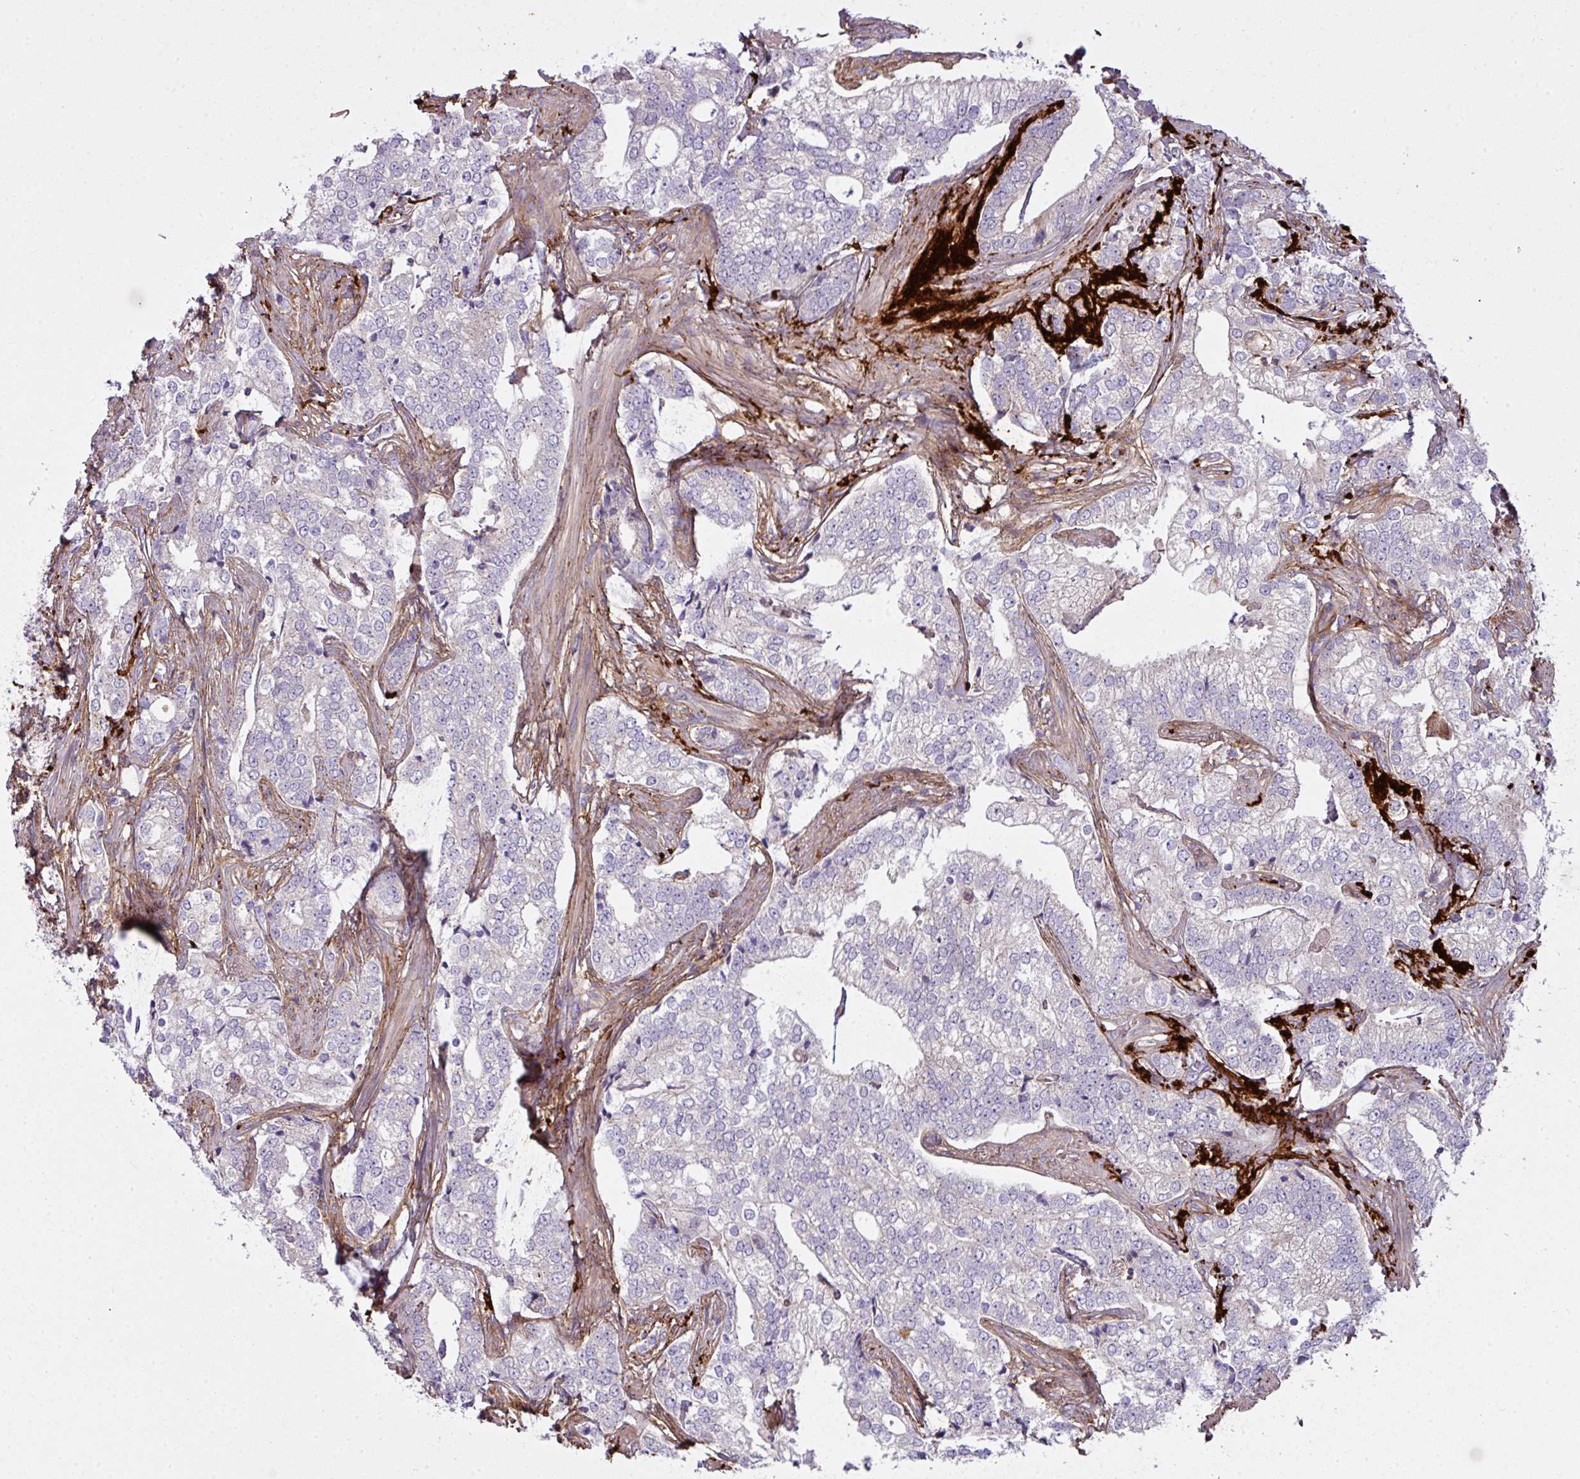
{"staining": {"intensity": "negative", "quantity": "none", "location": "none"}, "tissue": "prostate cancer", "cell_type": "Tumor cells", "image_type": "cancer", "snomed": [{"axis": "morphology", "description": "Adenocarcinoma, High grade"}, {"axis": "topography", "description": "Prostate"}], "caption": "Adenocarcinoma (high-grade) (prostate) was stained to show a protein in brown. There is no significant expression in tumor cells. (DAB IHC visualized using brightfield microscopy, high magnification).", "gene": "COL8A1", "patient": {"sex": "male", "age": 69}}